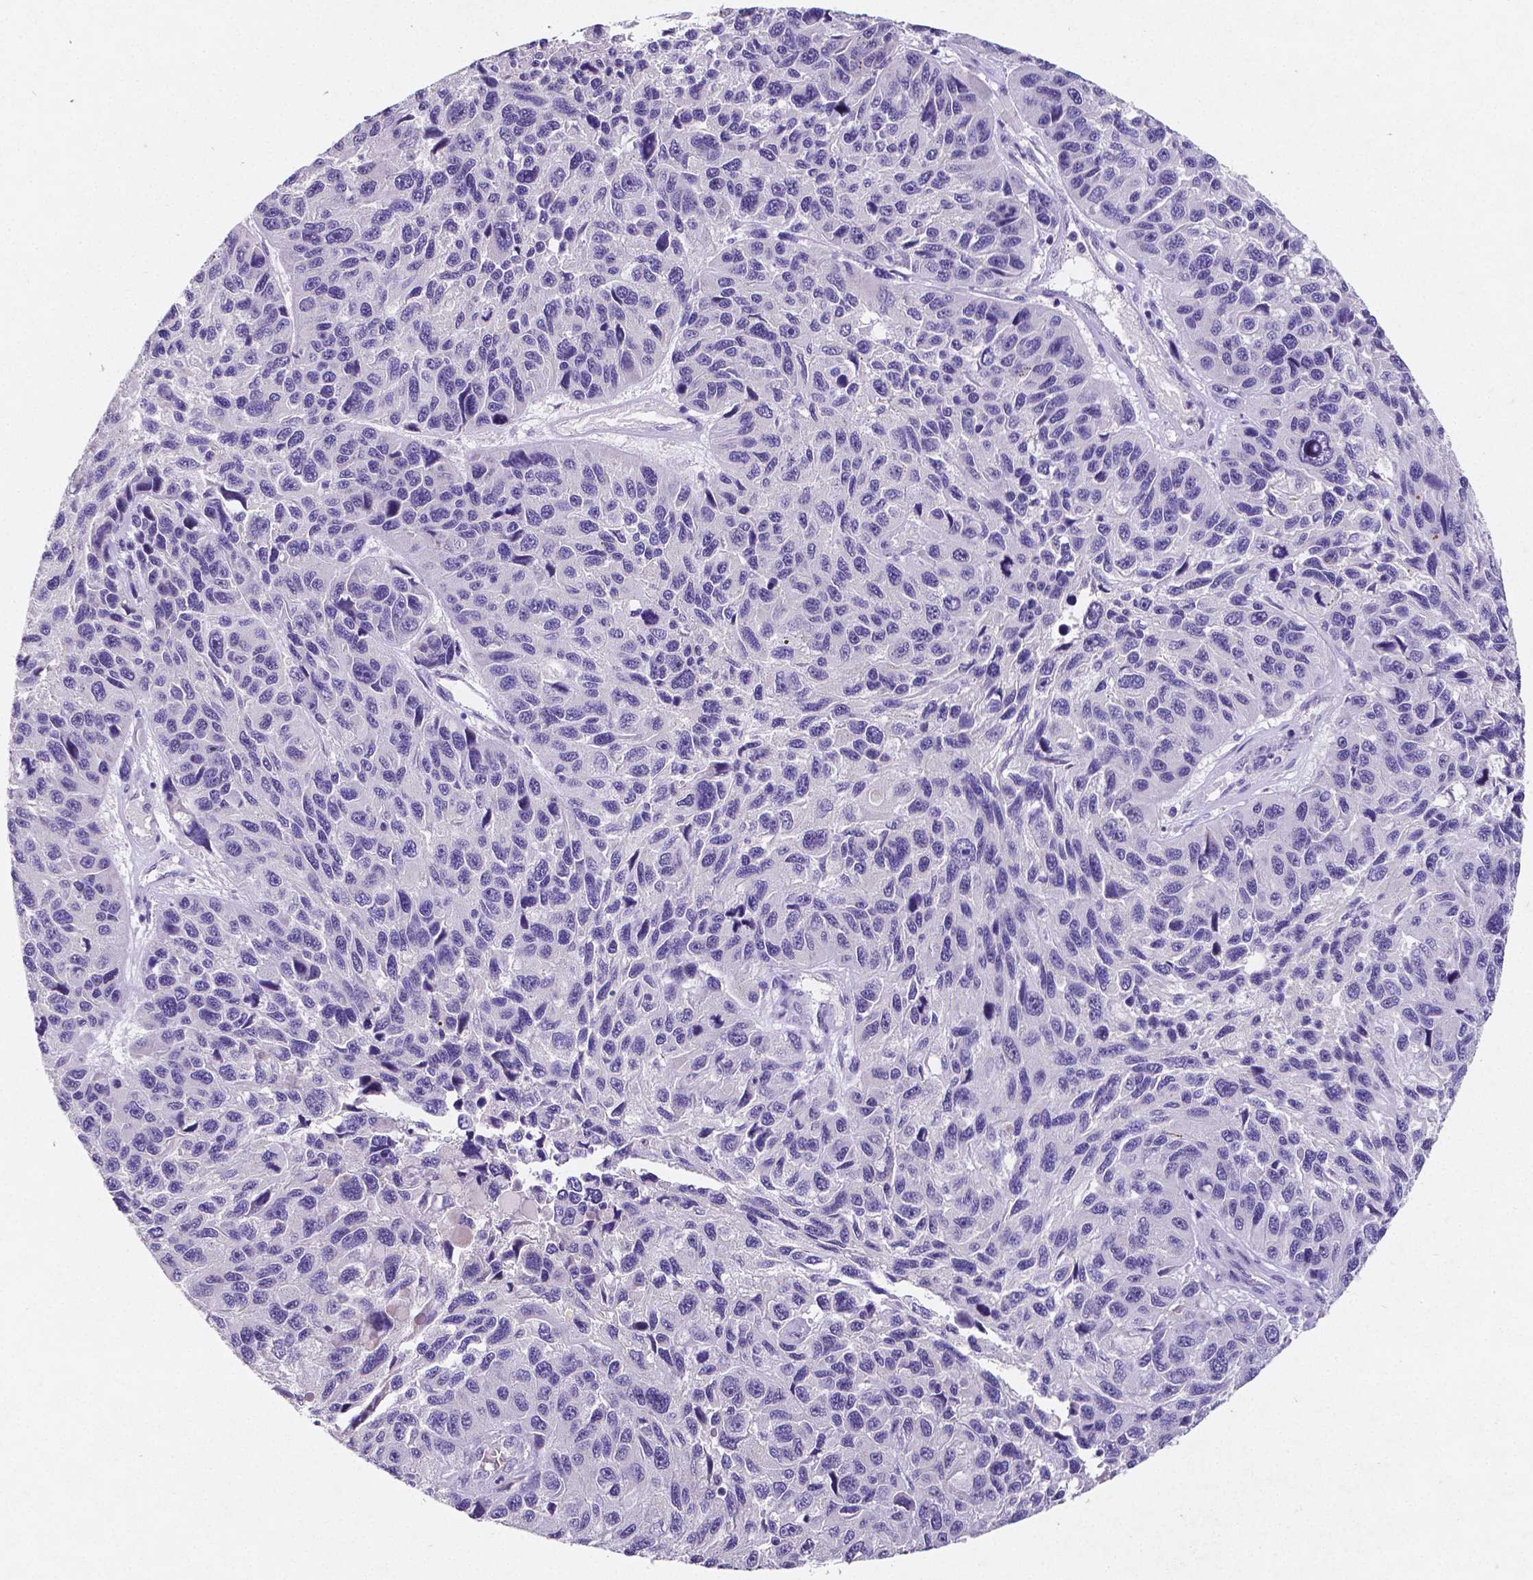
{"staining": {"intensity": "negative", "quantity": "none", "location": "none"}, "tissue": "melanoma", "cell_type": "Tumor cells", "image_type": "cancer", "snomed": [{"axis": "morphology", "description": "Malignant melanoma, NOS"}, {"axis": "topography", "description": "Skin"}], "caption": "High magnification brightfield microscopy of malignant melanoma stained with DAB (3,3'-diaminobenzidine) (brown) and counterstained with hematoxylin (blue): tumor cells show no significant expression.", "gene": "SATB2", "patient": {"sex": "male", "age": 53}}